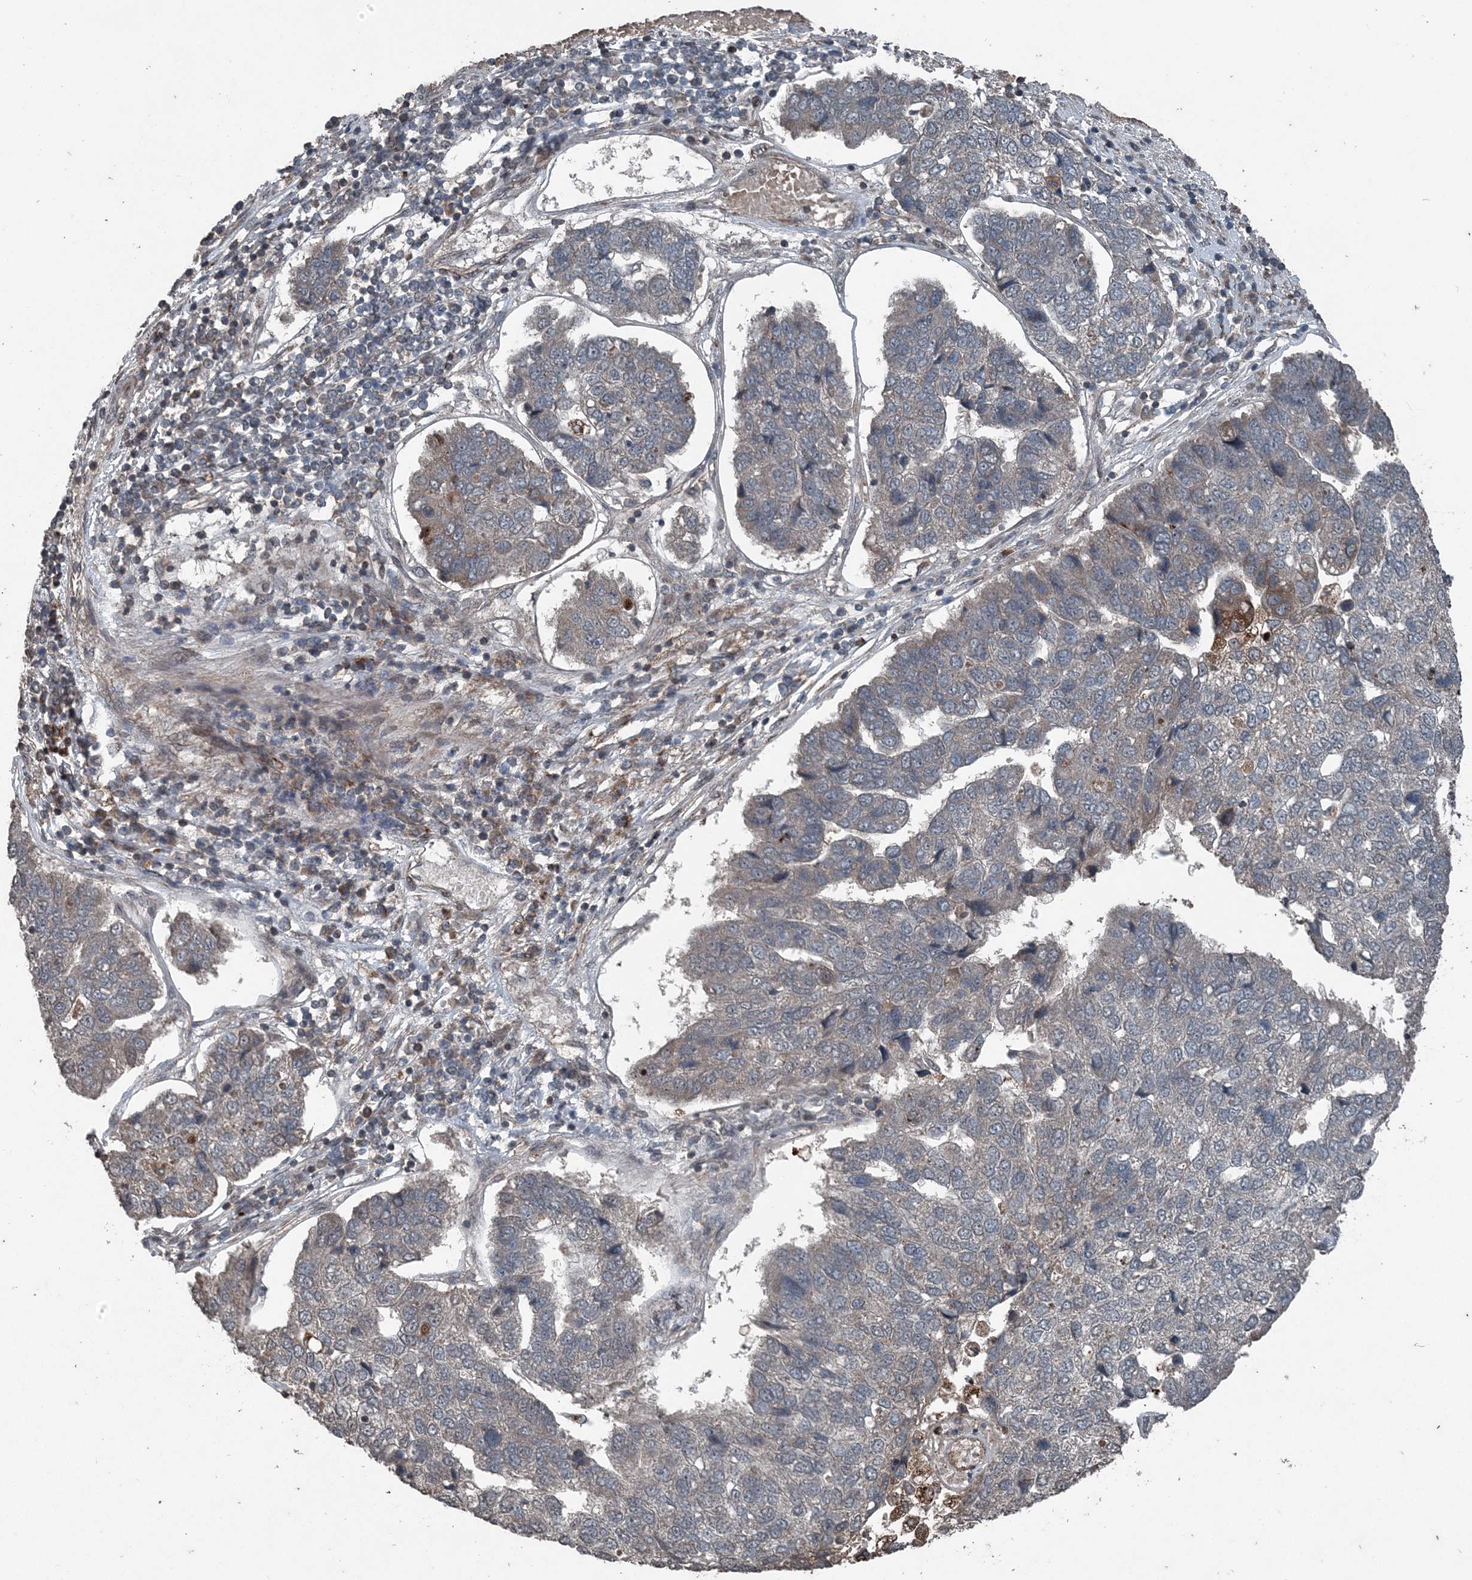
{"staining": {"intensity": "weak", "quantity": "<25%", "location": "cytoplasmic/membranous"}, "tissue": "pancreatic cancer", "cell_type": "Tumor cells", "image_type": "cancer", "snomed": [{"axis": "morphology", "description": "Adenocarcinoma, NOS"}, {"axis": "topography", "description": "Pancreas"}], "caption": "Tumor cells show no significant protein expression in pancreatic cancer (adenocarcinoma). (Immunohistochemistry, brightfield microscopy, high magnification).", "gene": "CFL1", "patient": {"sex": "female", "age": 61}}